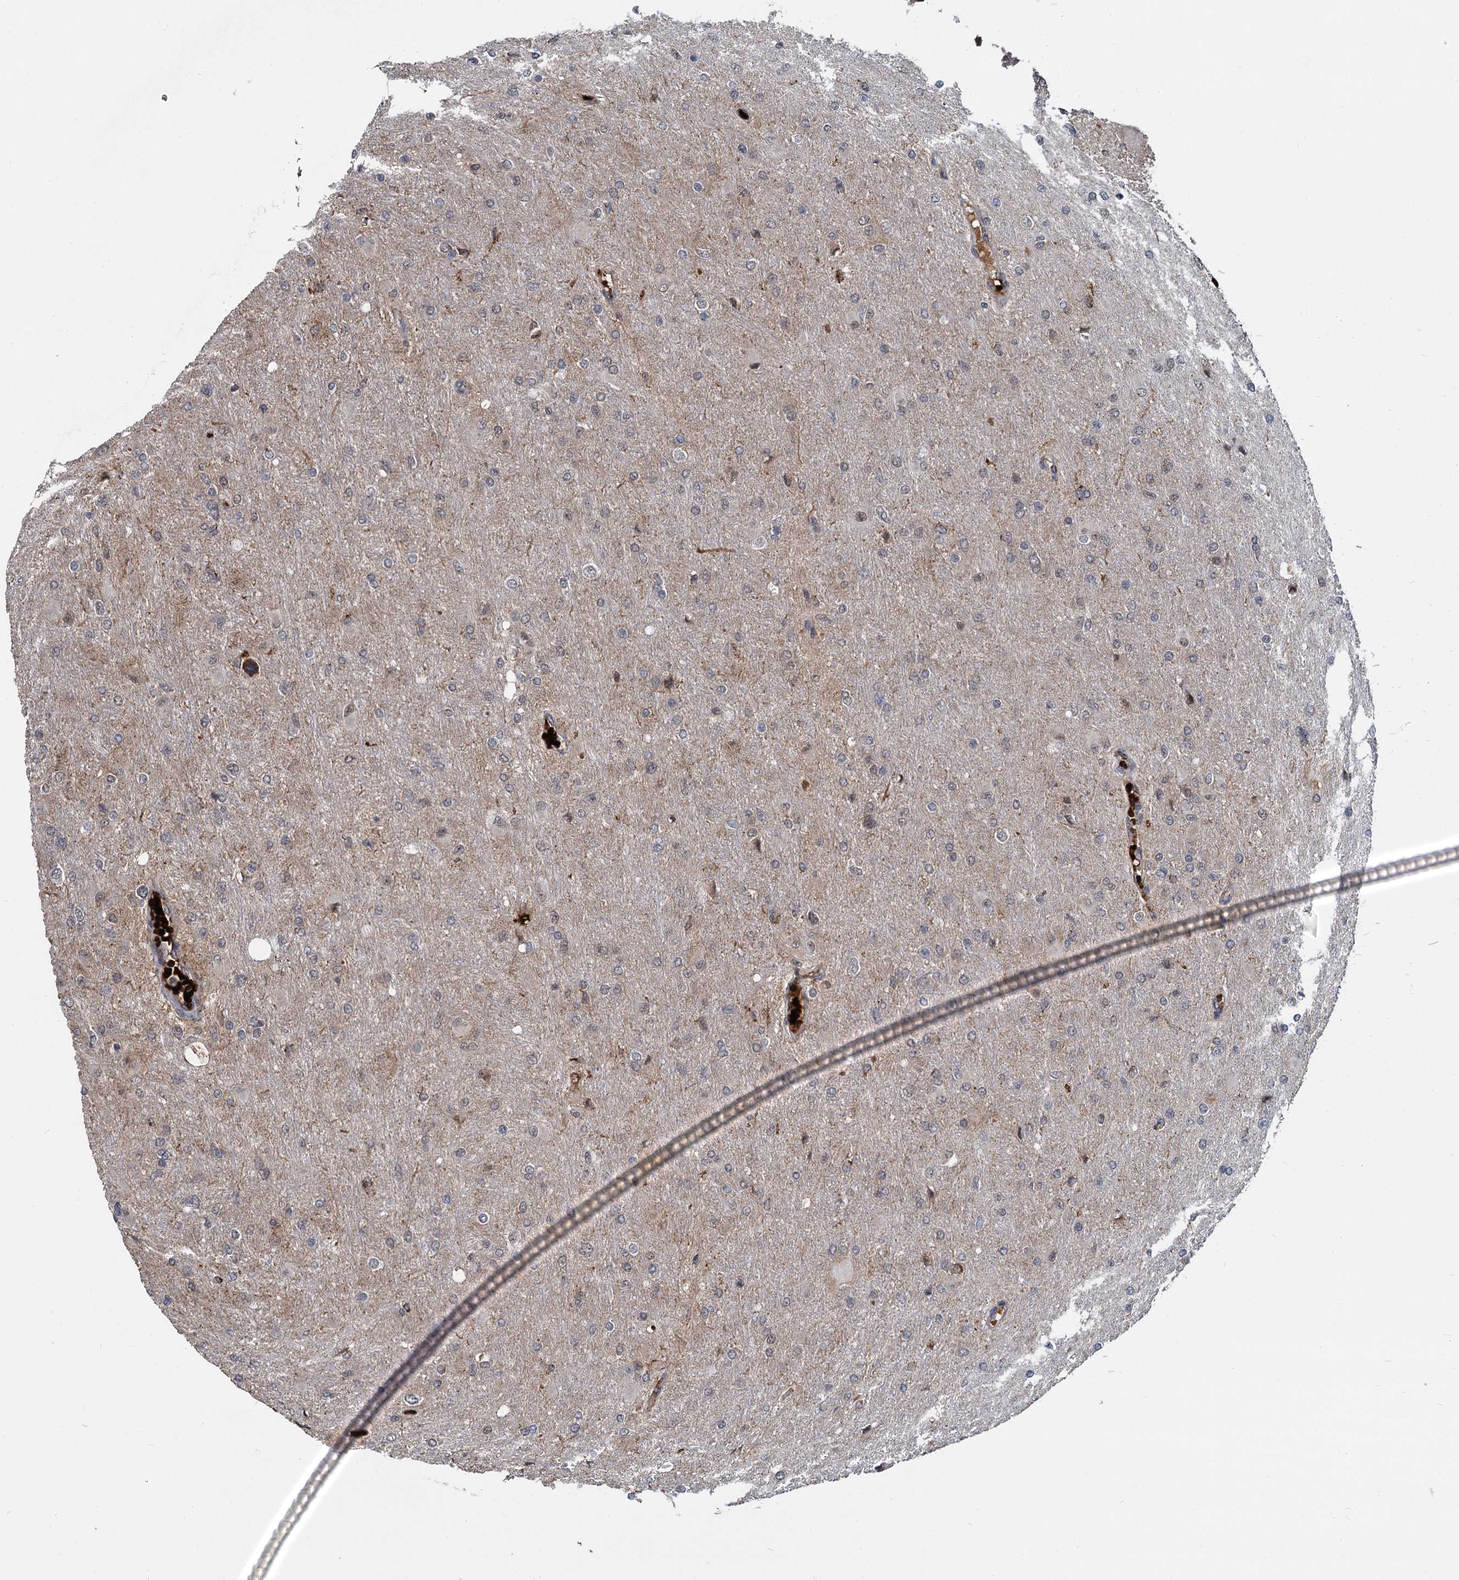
{"staining": {"intensity": "negative", "quantity": "none", "location": "none"}, "tissue": "glioma", "cell_type": "Tumor cells", "image_type": "cancer", "snomed": [{"axis": "morphology", "description": "Glioma, malignant, High grade"}, {"axis": "topography", "description": "Cerebral cortex"}], "caption": "The IHC image has no significant expression in tumor cells of malignant glioma (high-grade) tissue. (DAB (3,3'-diaminobenzidine) immunohistochemistry visualized using brightfield microscopy, high magnification).", "gene": "FANCI", "patient": {"sex": "female", "age": 36}}